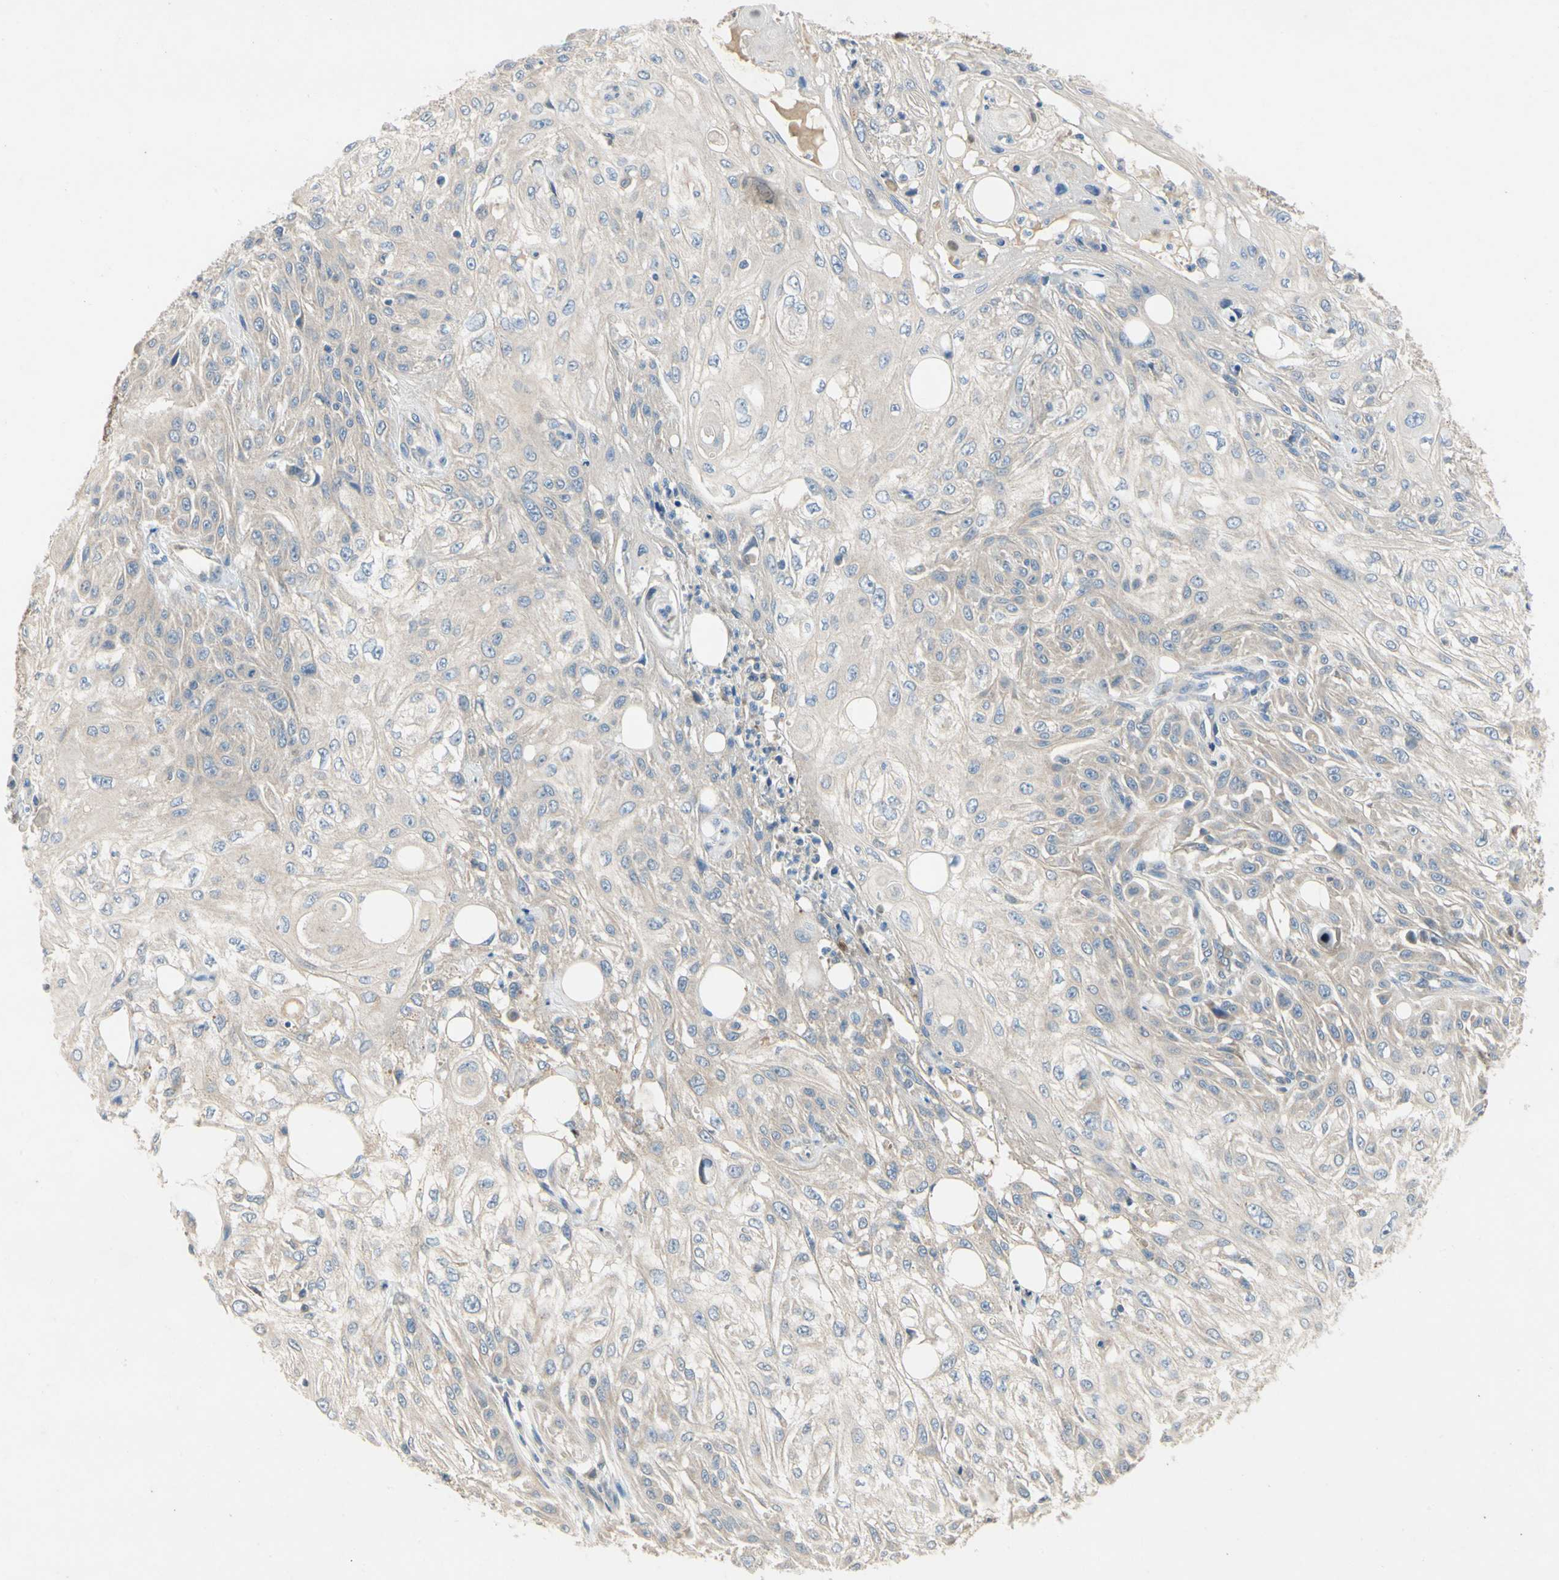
{"staining": {"intensity": "weak", "quantity": "<25%", "location": "cytoplasmic/membranous"}, "tissue": "skin cancer", "cell_type": "Tumor cells", "image_type": "cancer", "snomed": [{"axis": "morphology", "description": "Squamous cell carcinoma, NOS"}, {"axis": "topography", "description": "Skin"}], "caption": "Immunohistochemical staining of squamous cell carcinoma (skin) demonstrates no significant expression in tumor cells.", "gene": "KLHDC8B", "patient": {"sex": "male", "age": 75}}